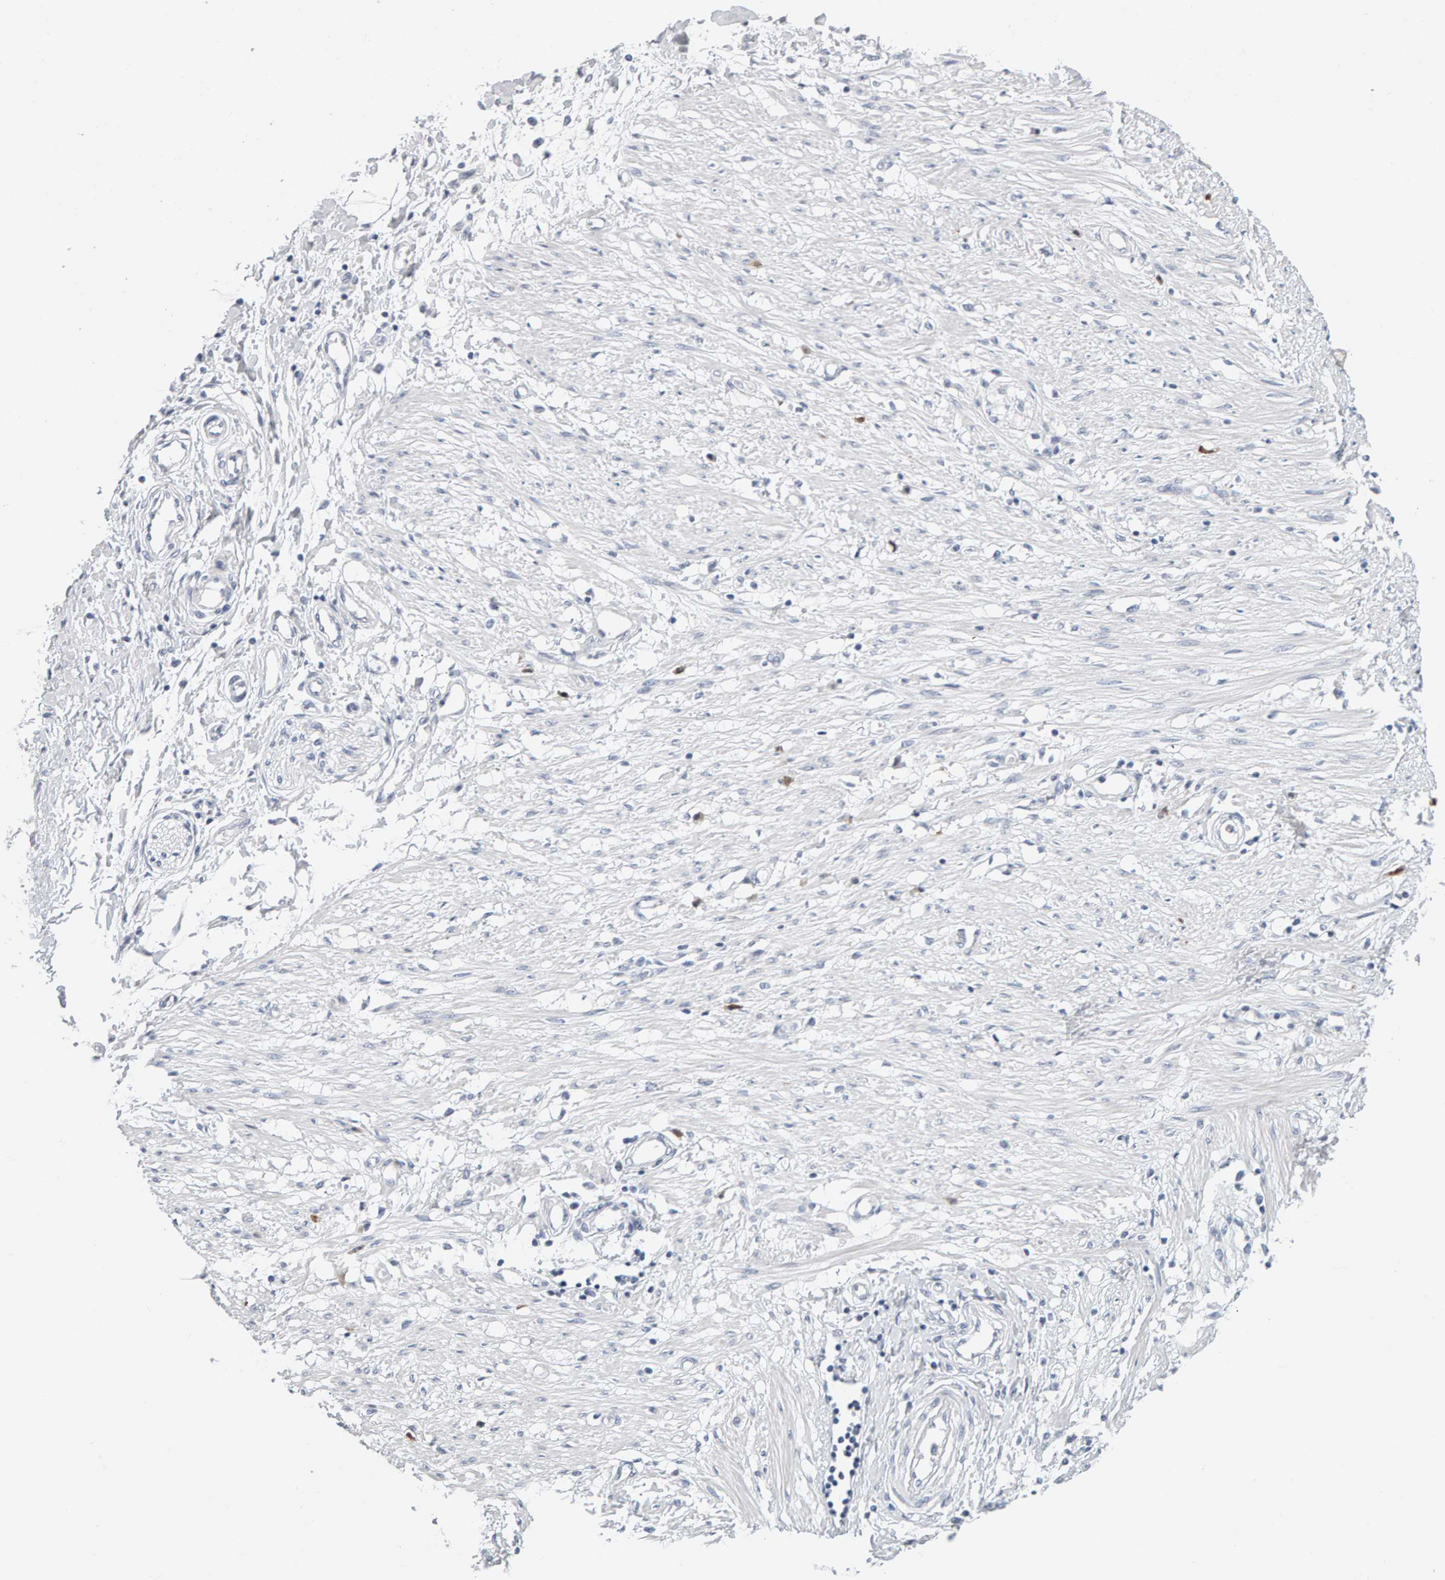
{"staining": {"intensity": "negative", "quantity": "none", "location": "none"}, "tissue": "adipose tissue", "cell_type": "Adipocytes", "image_type": "normal", "snomed": [{"axis": "morphology", "description": "Normal tissue, NOS"}, {"axis": "morphology", "description": "Adenocarcinoma, NOS"}, {"axis": "topography", "description": "Colon"}, {"axis": "topography", "description": "Peripheral nerve tissue"}], "caption": "Photomicrograph shows no protein staining in adipocytes of unremarkable adipose tissue. Nuclei are stained in blue.", "gene": "CTH", "patient": {"sex": "male", "age": 14}}